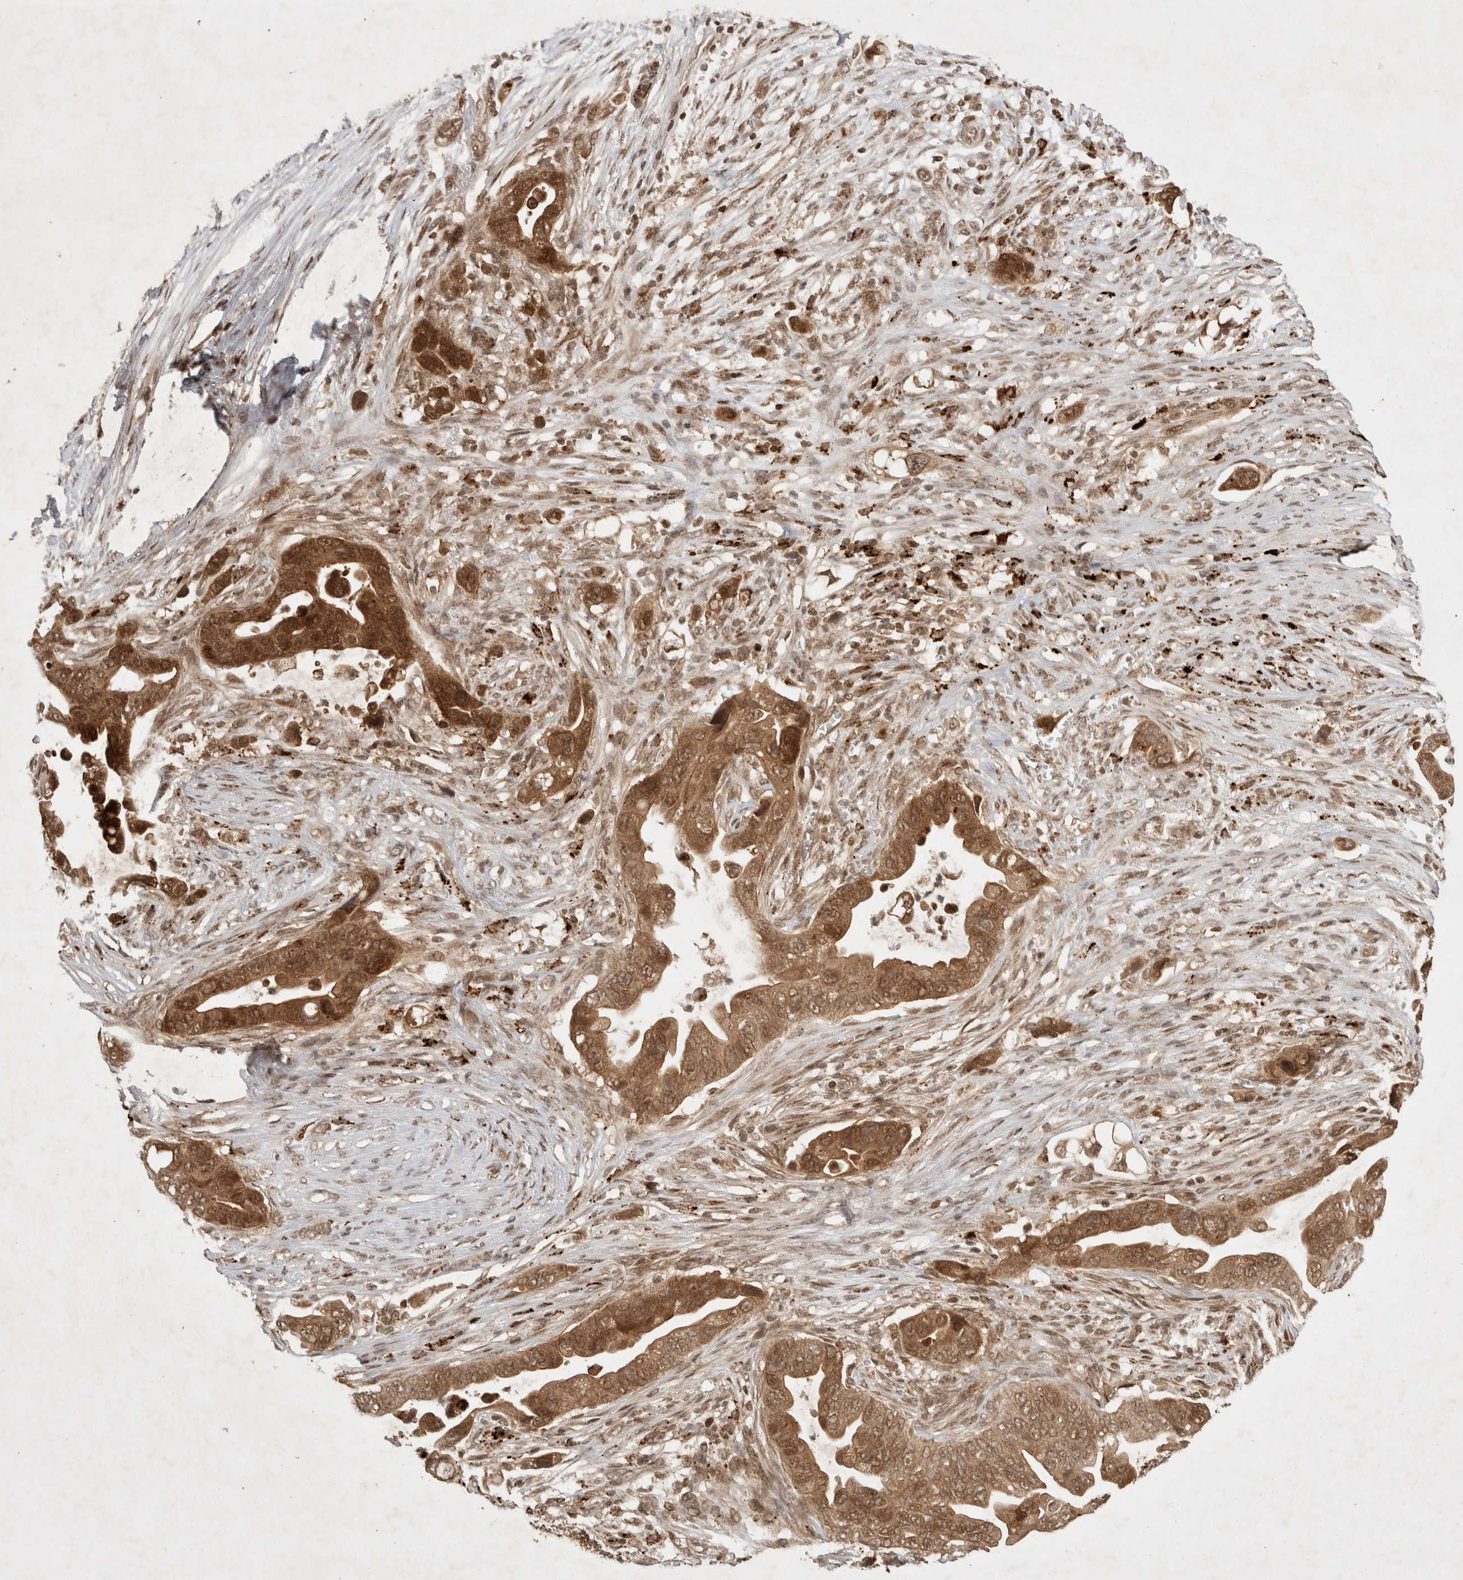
{"staining": {"intensity": "strong", "quantity": ">75%", "location": "cytoplasmic/membranous,nuclear"}, "tissue": "pancreatic cancer", "cell_type": "Tumor cells", "image_type": "cancer", "snomed": [{"axis": "morphology", "description": "Adenocarcinoma, NOS"}, {"axis": "topography", "description": "Pancreas"}], "caption": "Adenocarcinoma (pancreatic) tissue exhibits strong cytoplasmic/membranous and nuclear expression in approximately >75% of tumor cells, visualized by immunohistochemistry.", "gene": "FAM221A", "patient": {"sex": "female", "age": 72}}